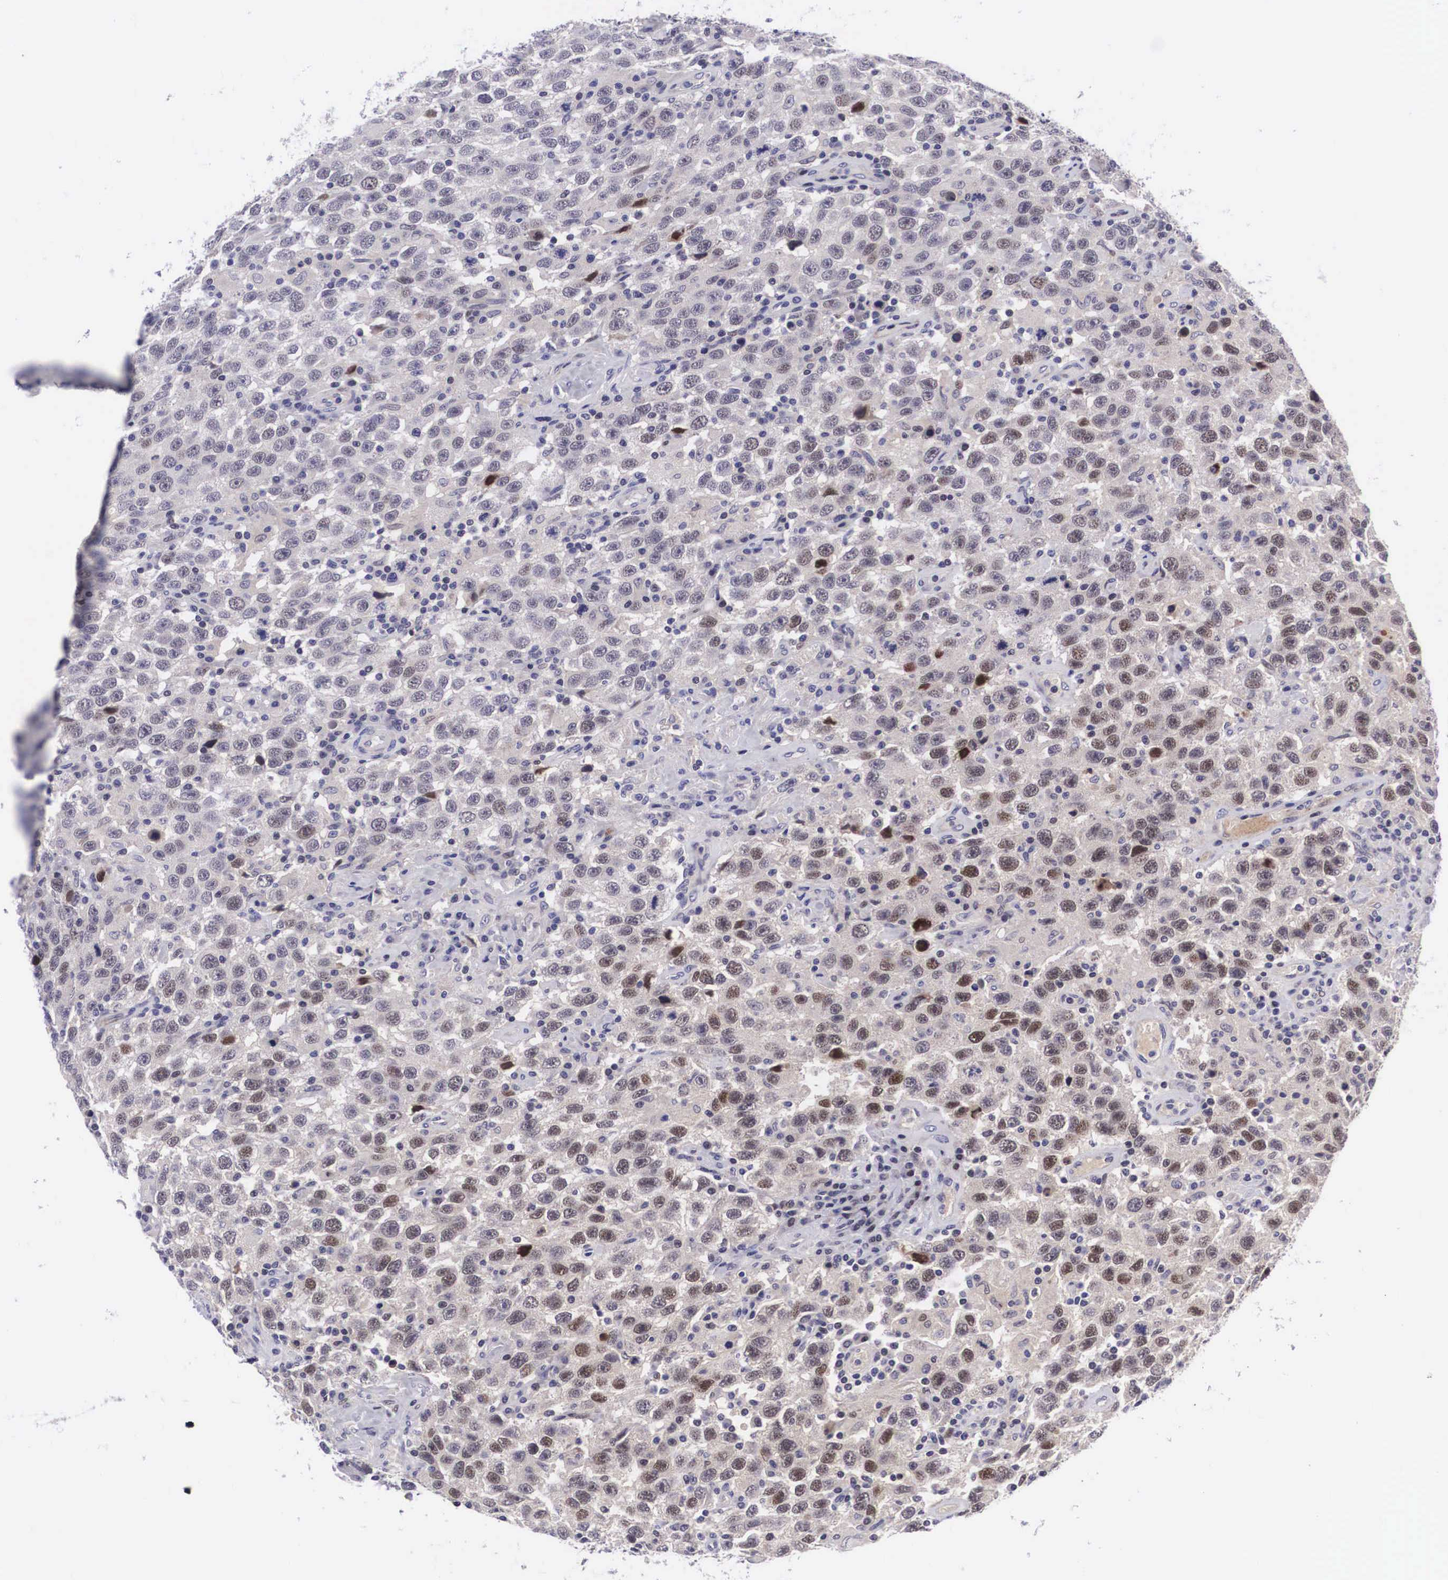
{"staining": {"intensity": "moderate", "quantity": "25%-75%", "location": "cytoplasmic/membranous,nuclear"}, "tissue": "testis cancer", "cell_type": "Tumor cells", "image_type": "cancer", "snomed": [{"axis": "morphology", "description": "Seminoma, NOS"}, {"axis": "topography", "description": "Testis"}], "caption": "Testis cancer (seminoma) tissue exhibits moderate cytoplasmic/membranous and nuclear staining in approximately 25%-75% of tumor cells, visualized by immunohistochemistry. (DAB IHC, brown staining for protein, blue staining for nuclei).", "gene": "EMID1", "patient": {"sex": "male", "age": 41}}